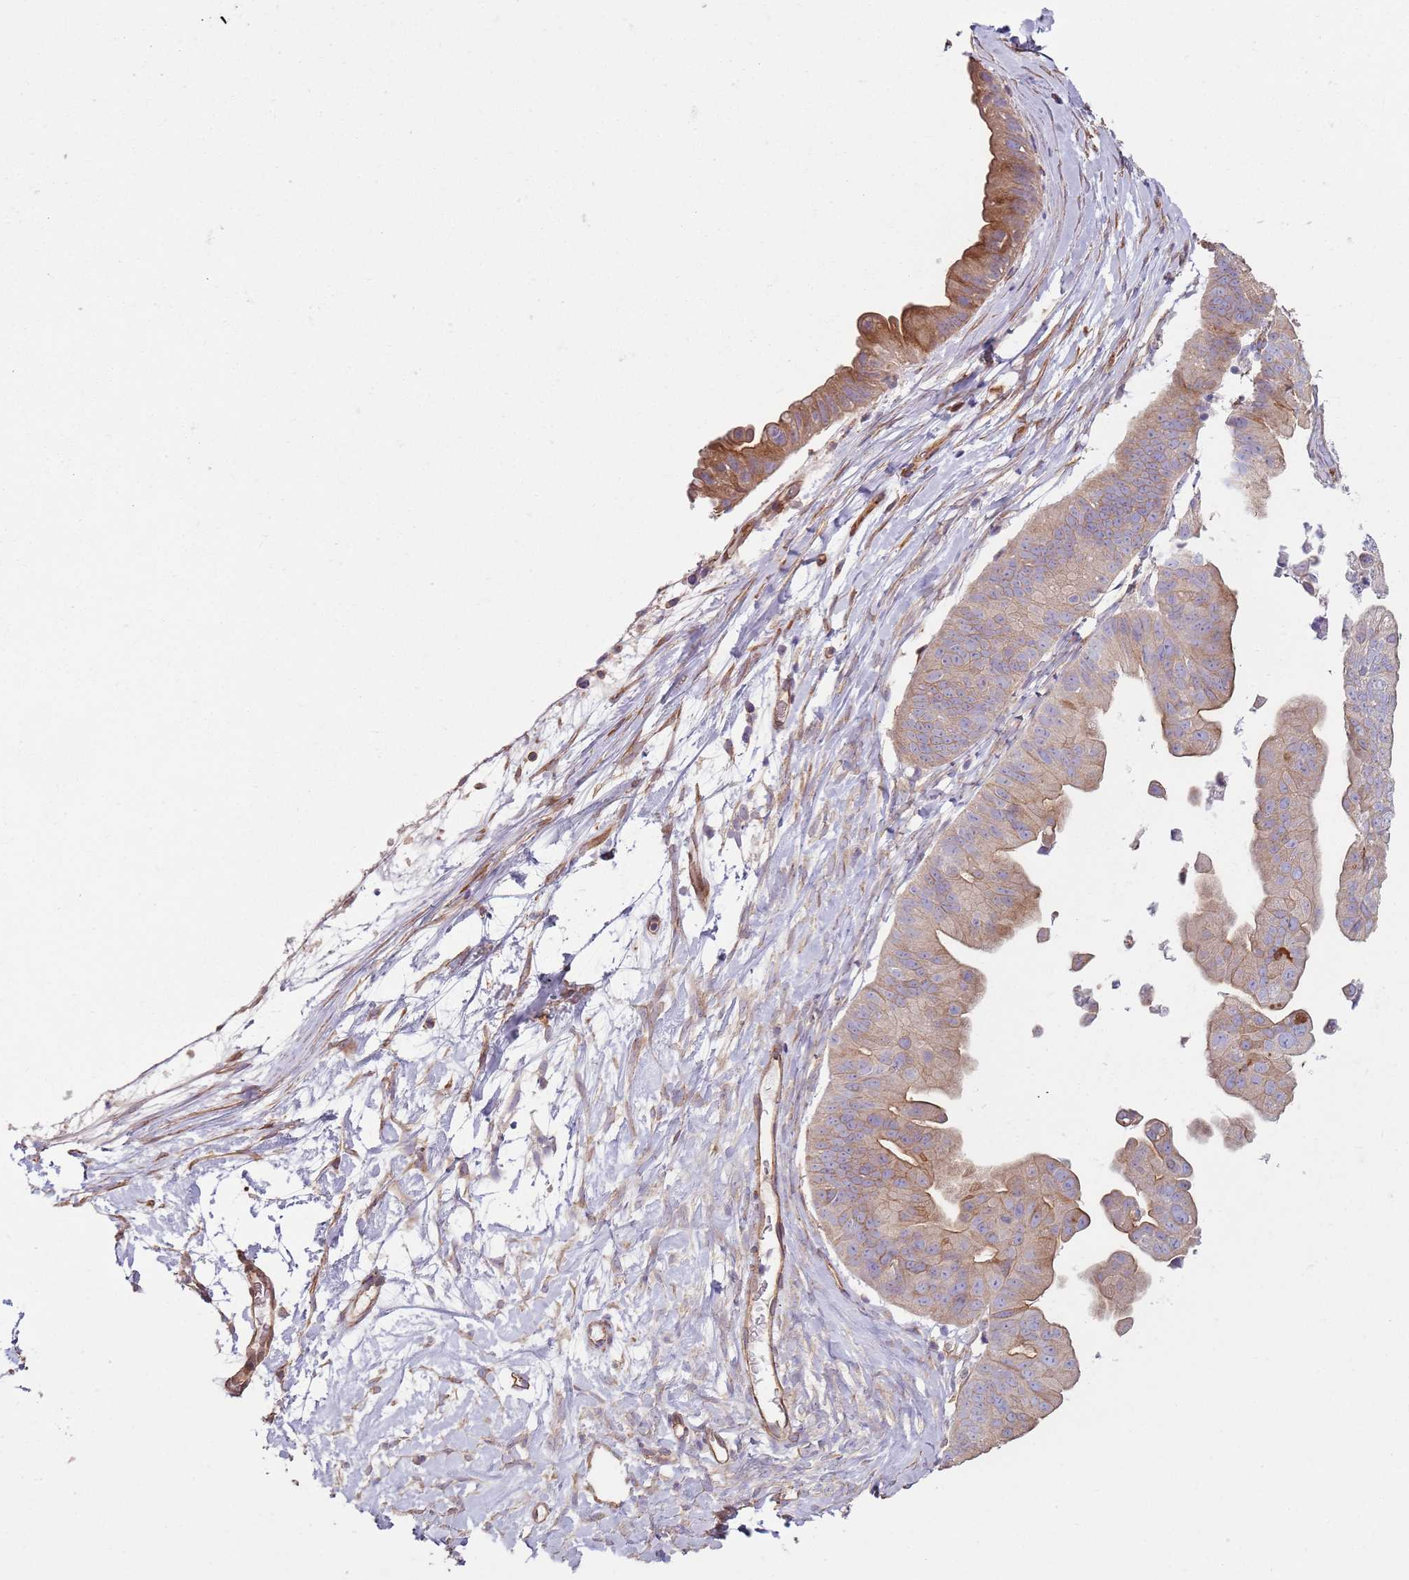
{"staining": {"intensity": "moderate", "quantity": "<25%", "location": "cytoplasmic/membranous"}, "tissue": "ovarian cancer", "cell_type": "Tumor cells", "image_type": "cancer", "snomed": [{"axis": "morphology", "description": "Cystadenocarcinoma, mucinous, NOS"}, {"axis": "topography", "description": "Ovary"}], "caption": "A photomicrograph of ovarian mucinous cystadenocarcinoma stained for a protein shows moderate cytoplasmic/membranous brown staining in tumor cells.", "gene": "PHLPP2", "patient": {"sex": "female", "age": 61}}